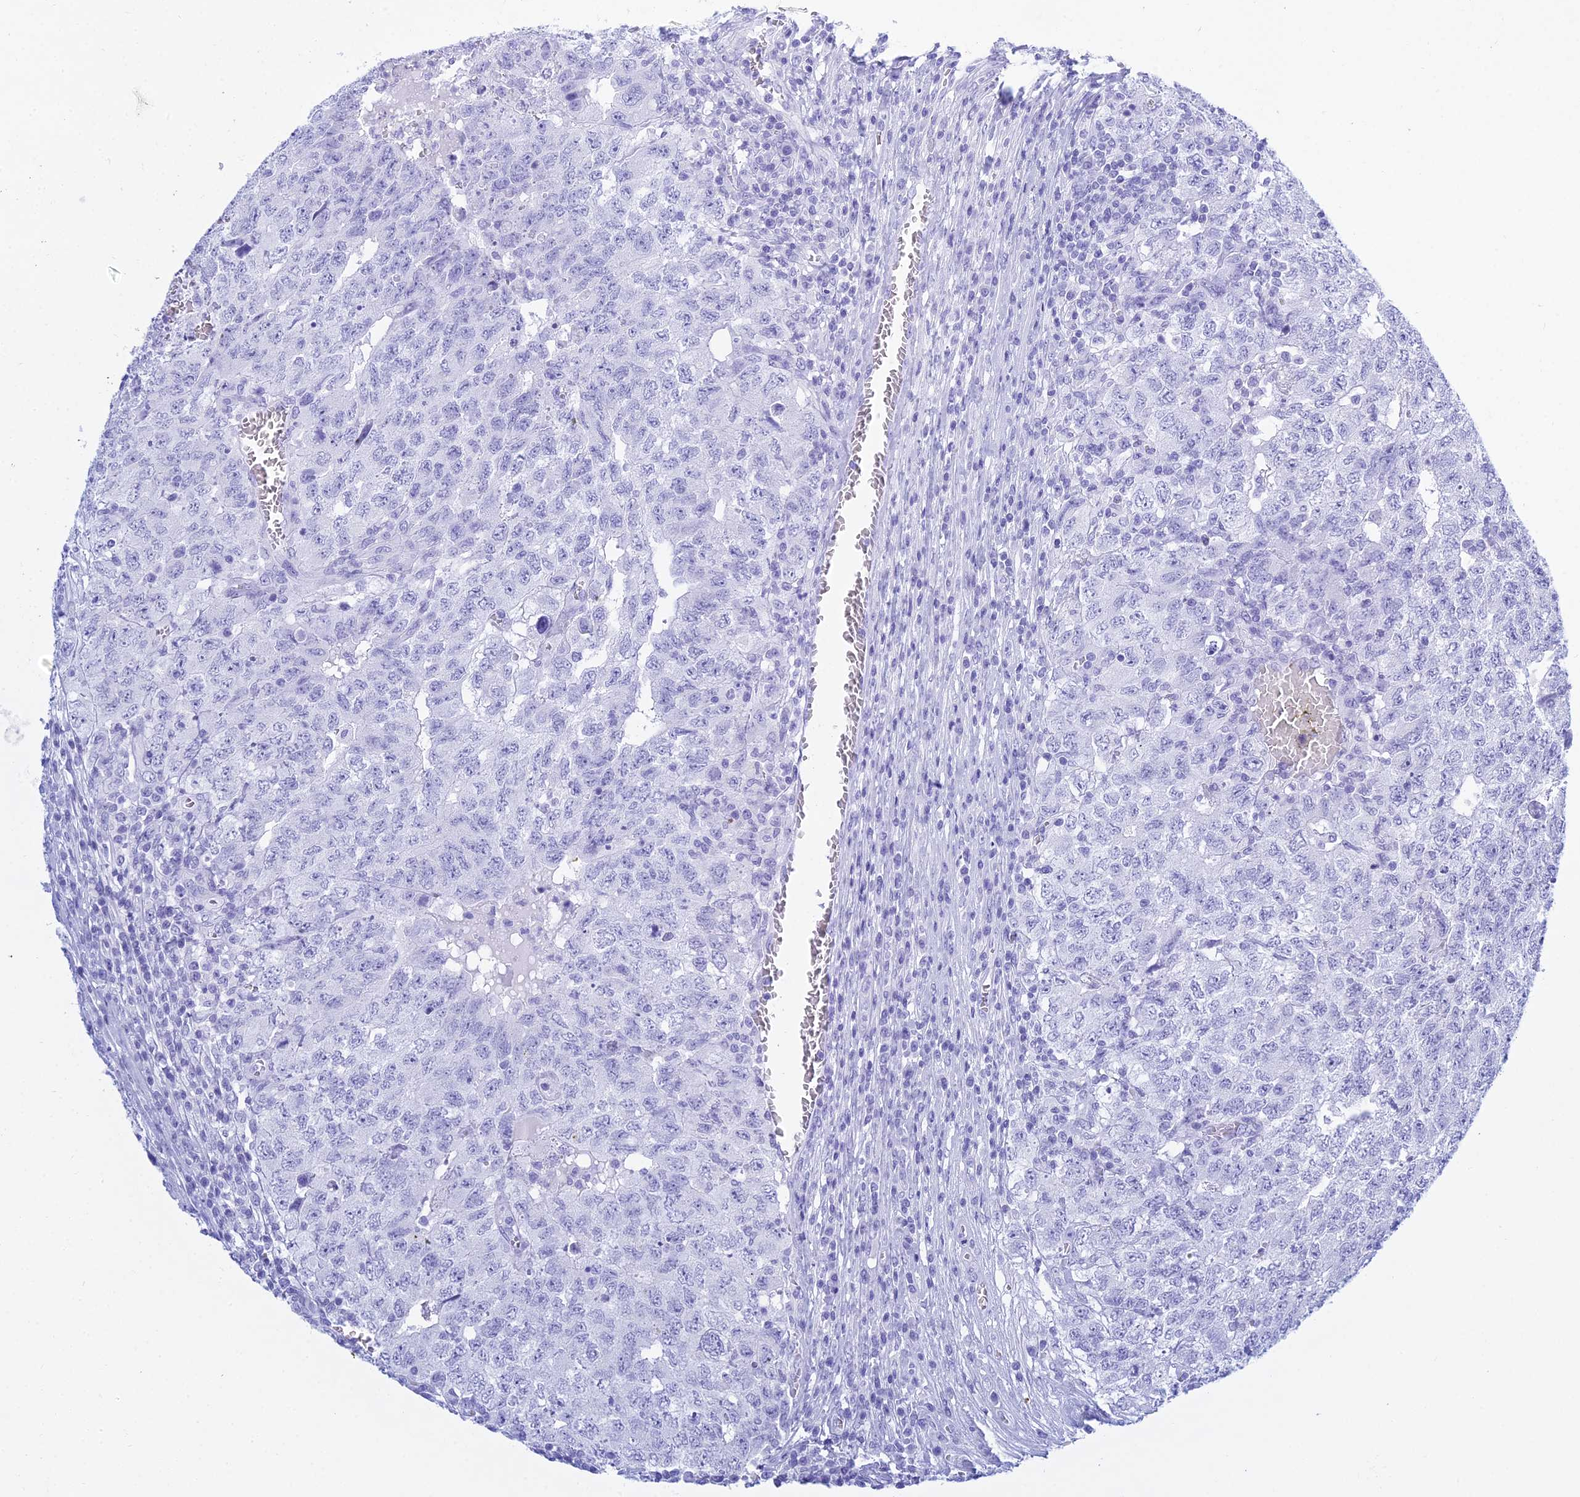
{"staining": {"intensity": "negative", "quantity": "none", "location": "none"}, "tissue": "testis cancer", "cell_type": "Tumor cells", "image_type": "cancer", "snomed": [{"axis": "morphology", "description": "Carcinoma, Embryonal, NOS"}, {"axis": "topography", "description": "Testis"}], "caption": "Immunohistochemical staining of human testis cancer (embryonal carcinoma) displays no significant staining in tumor cells.", "gene": "PATE4", "patient": {"sex": "male", "age": 34}}